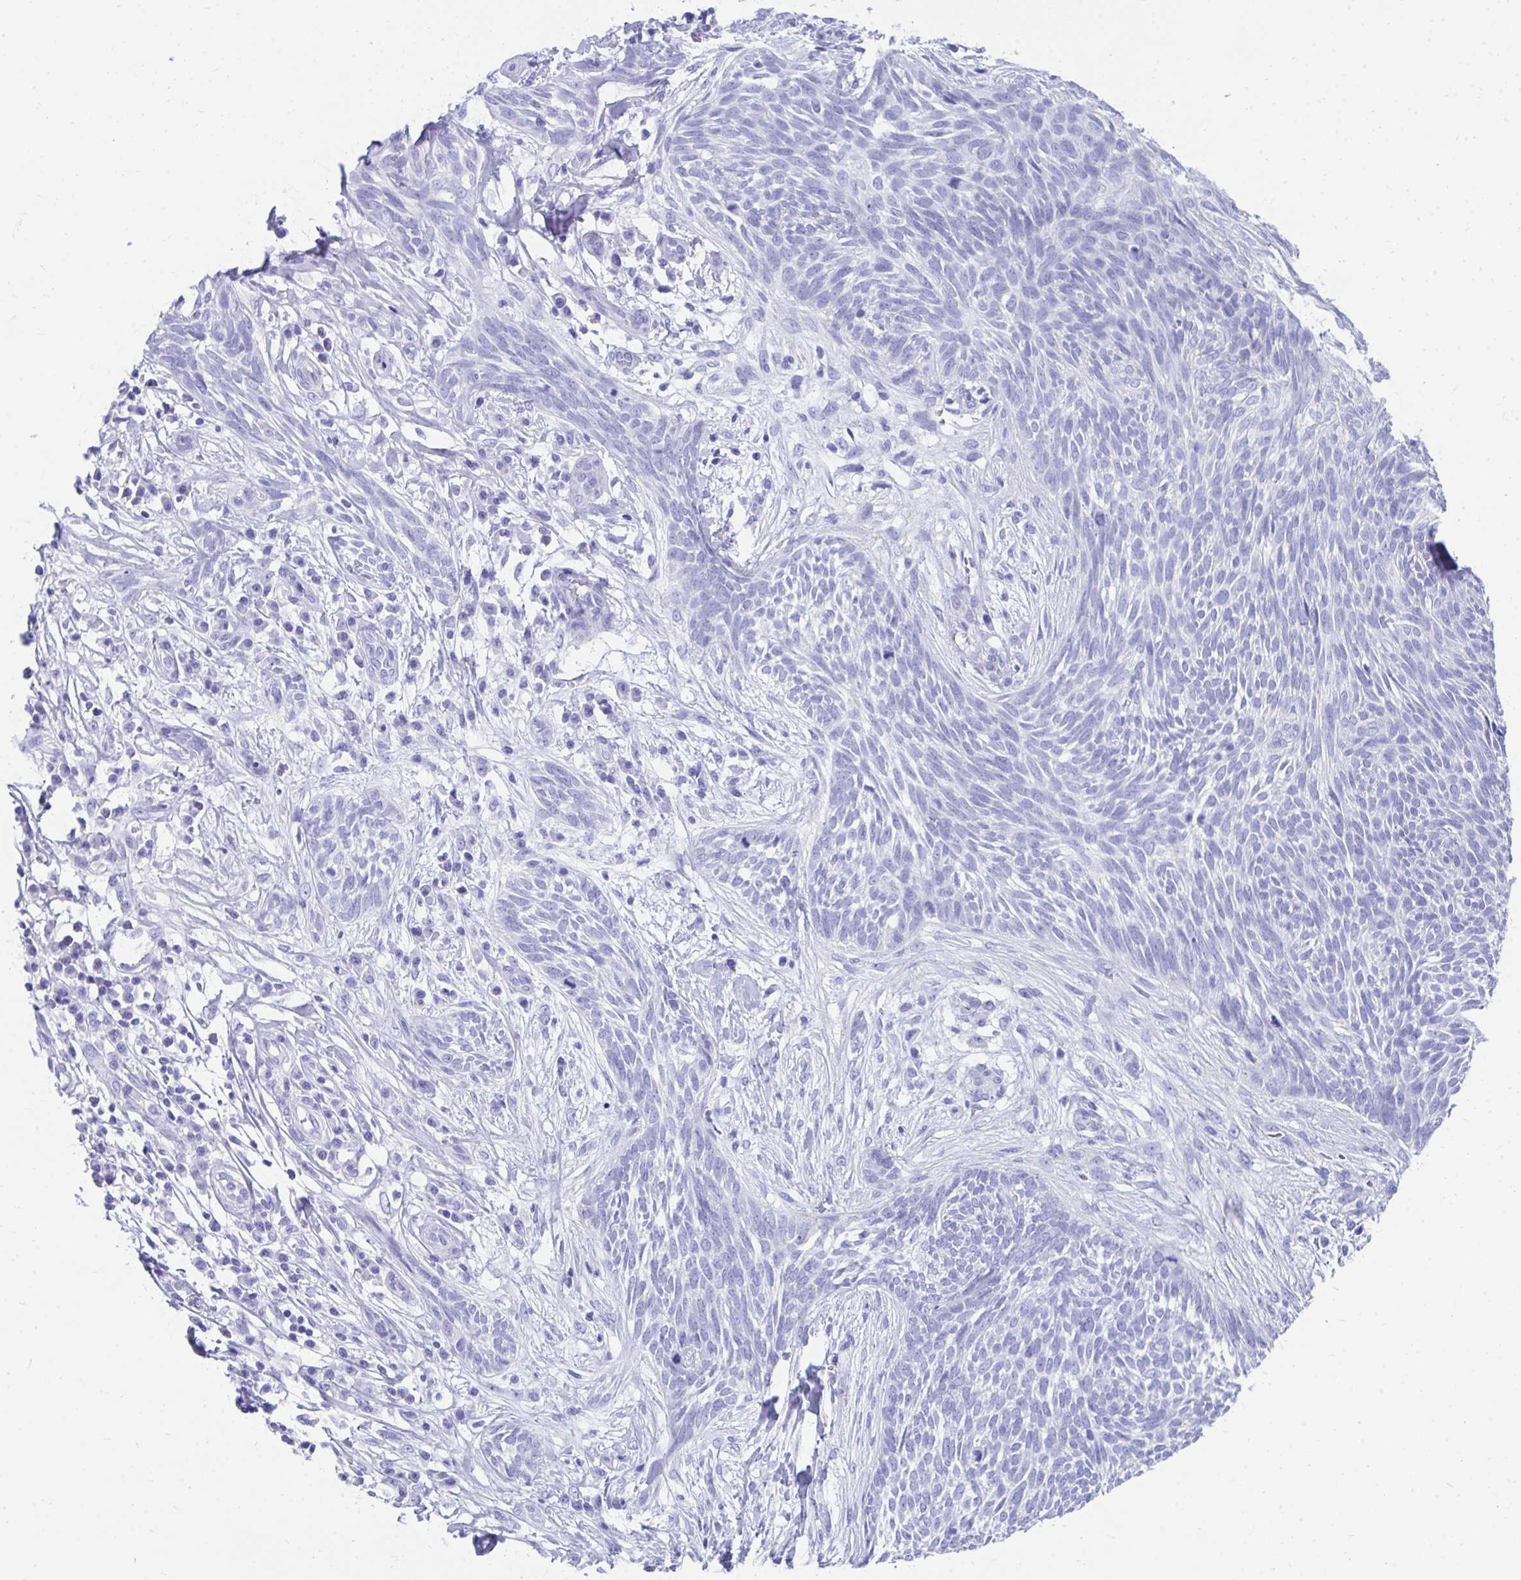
{"staining": {"intensity": "negative", "quantity": "none", "location": "none"}, "tissue": "skin cancer", "cell_type": "Tumor cells", "image_type": "cancer", "snomed": [{"axis": "morphology", "description": "Basal cell carcinoma"}, {"axis": "topography", "description": "Skin"}, {"axis": "topography", "description": "Skin, foot"}], "caption": "This is a photomicrograph of IHC staining of basal cell carcinoma (skin), which shows no positivity in tumor cells.", "gene": "HGD", "patient": {"sex": "female", "age": 86}}